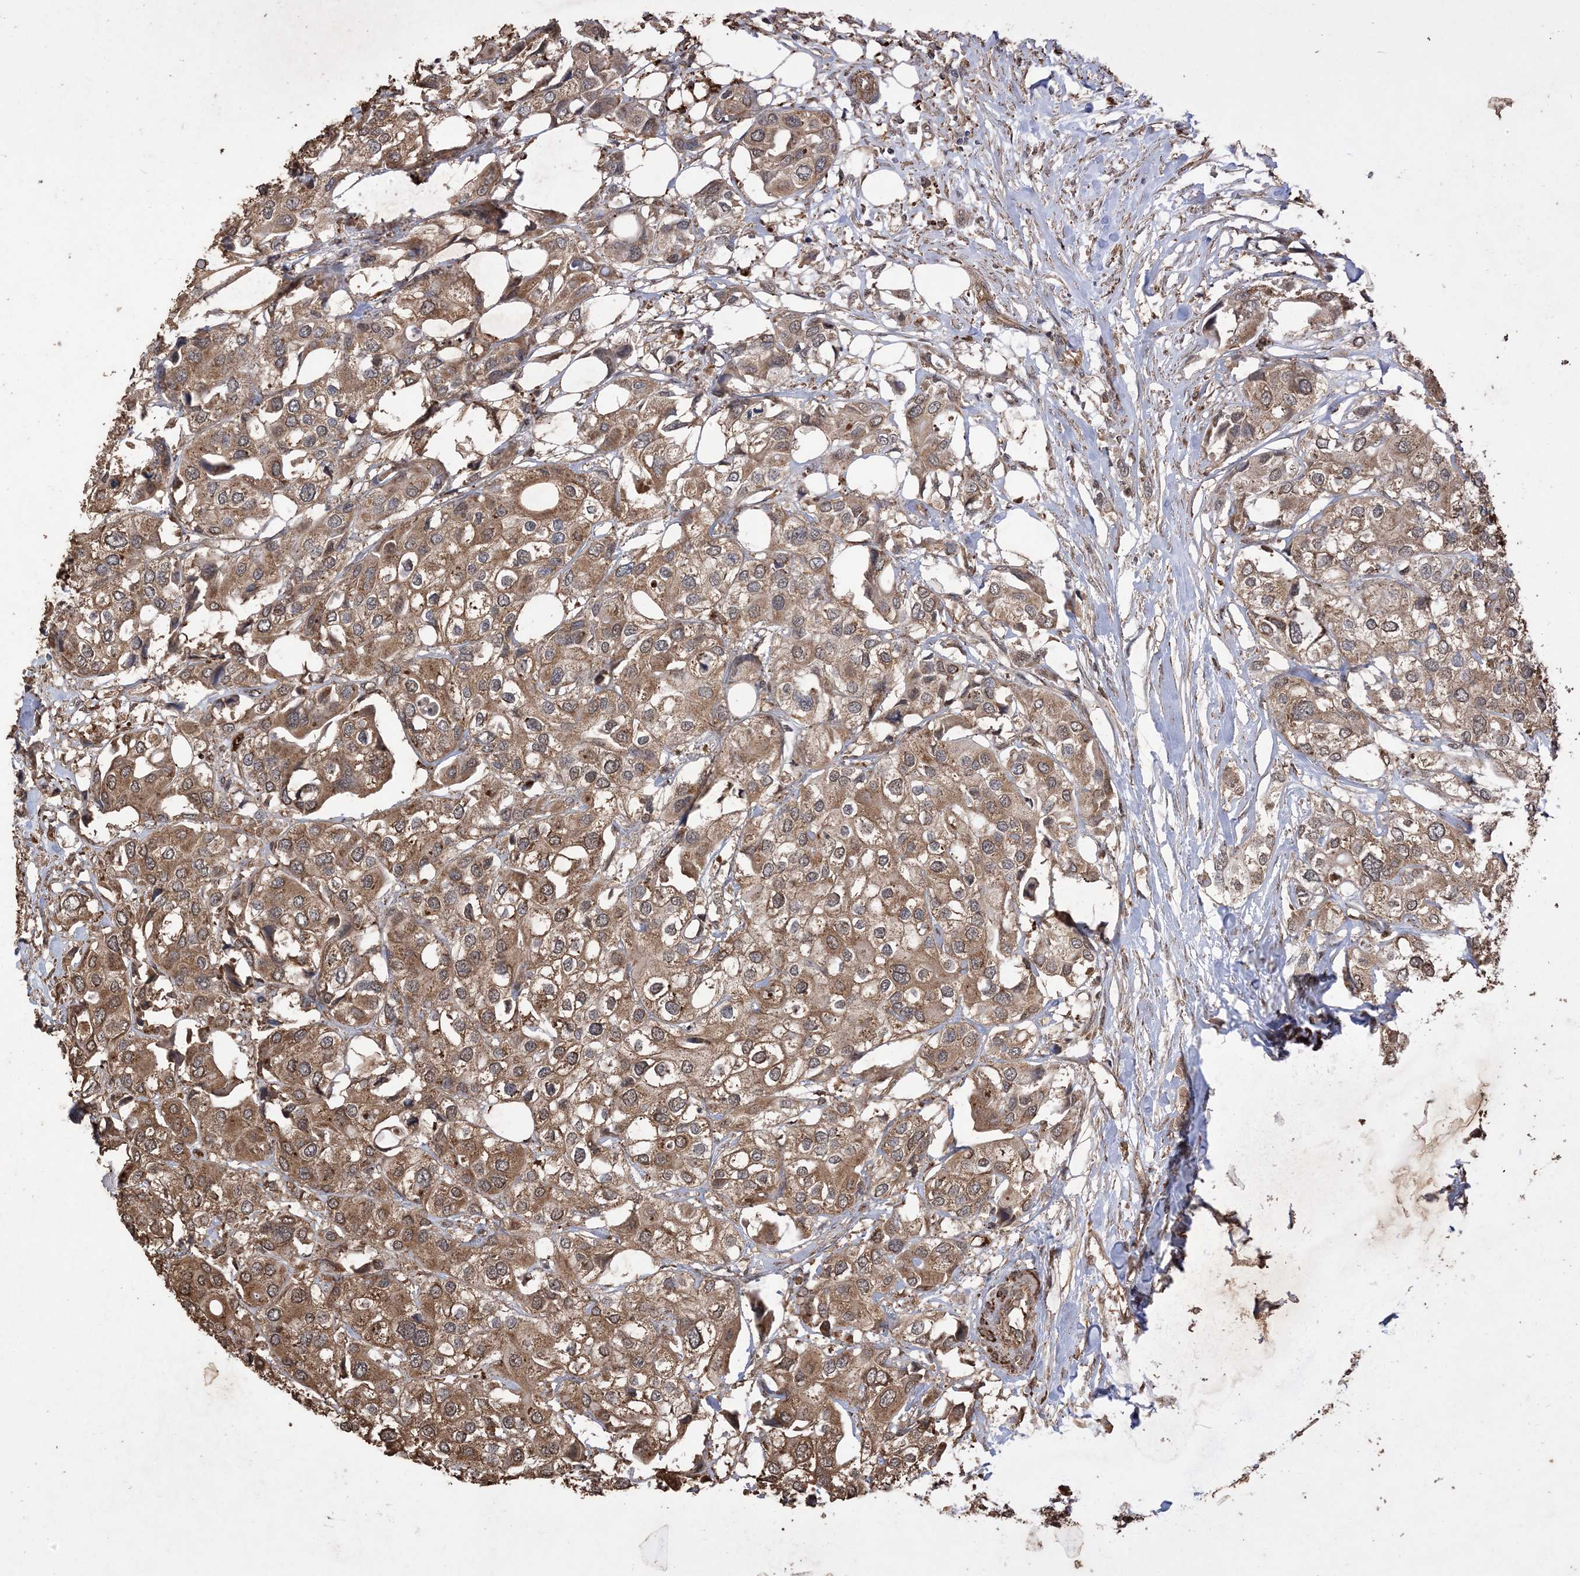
{"staining": {"intensity": "moderate", "quantity": ">75%", "location": "cytoplasmic/membranous"}, "tissue": "urothelial cancer", "cell_type": "Tumor cells", "image_type": "cancer", "snomed": [{"axis": "morphology", "description": "Urothelial carcinoma, High grade"}, {"axis": "topography", "description": "Urinary bladder"}], "caption": "Immunohistochemistry (DAB) staining of human urothelial carcinoma (high-grade) exhibits moderate cytoplasmic/membranous protein positivity in about >75% of tumor cells. The staining is performed using DAB brown chromogen to label protein expression. The nuclei are counter-stained blue using hematoxylin.", "gene": "HPS4", "patient": {"sex": "male", "age": 64}}